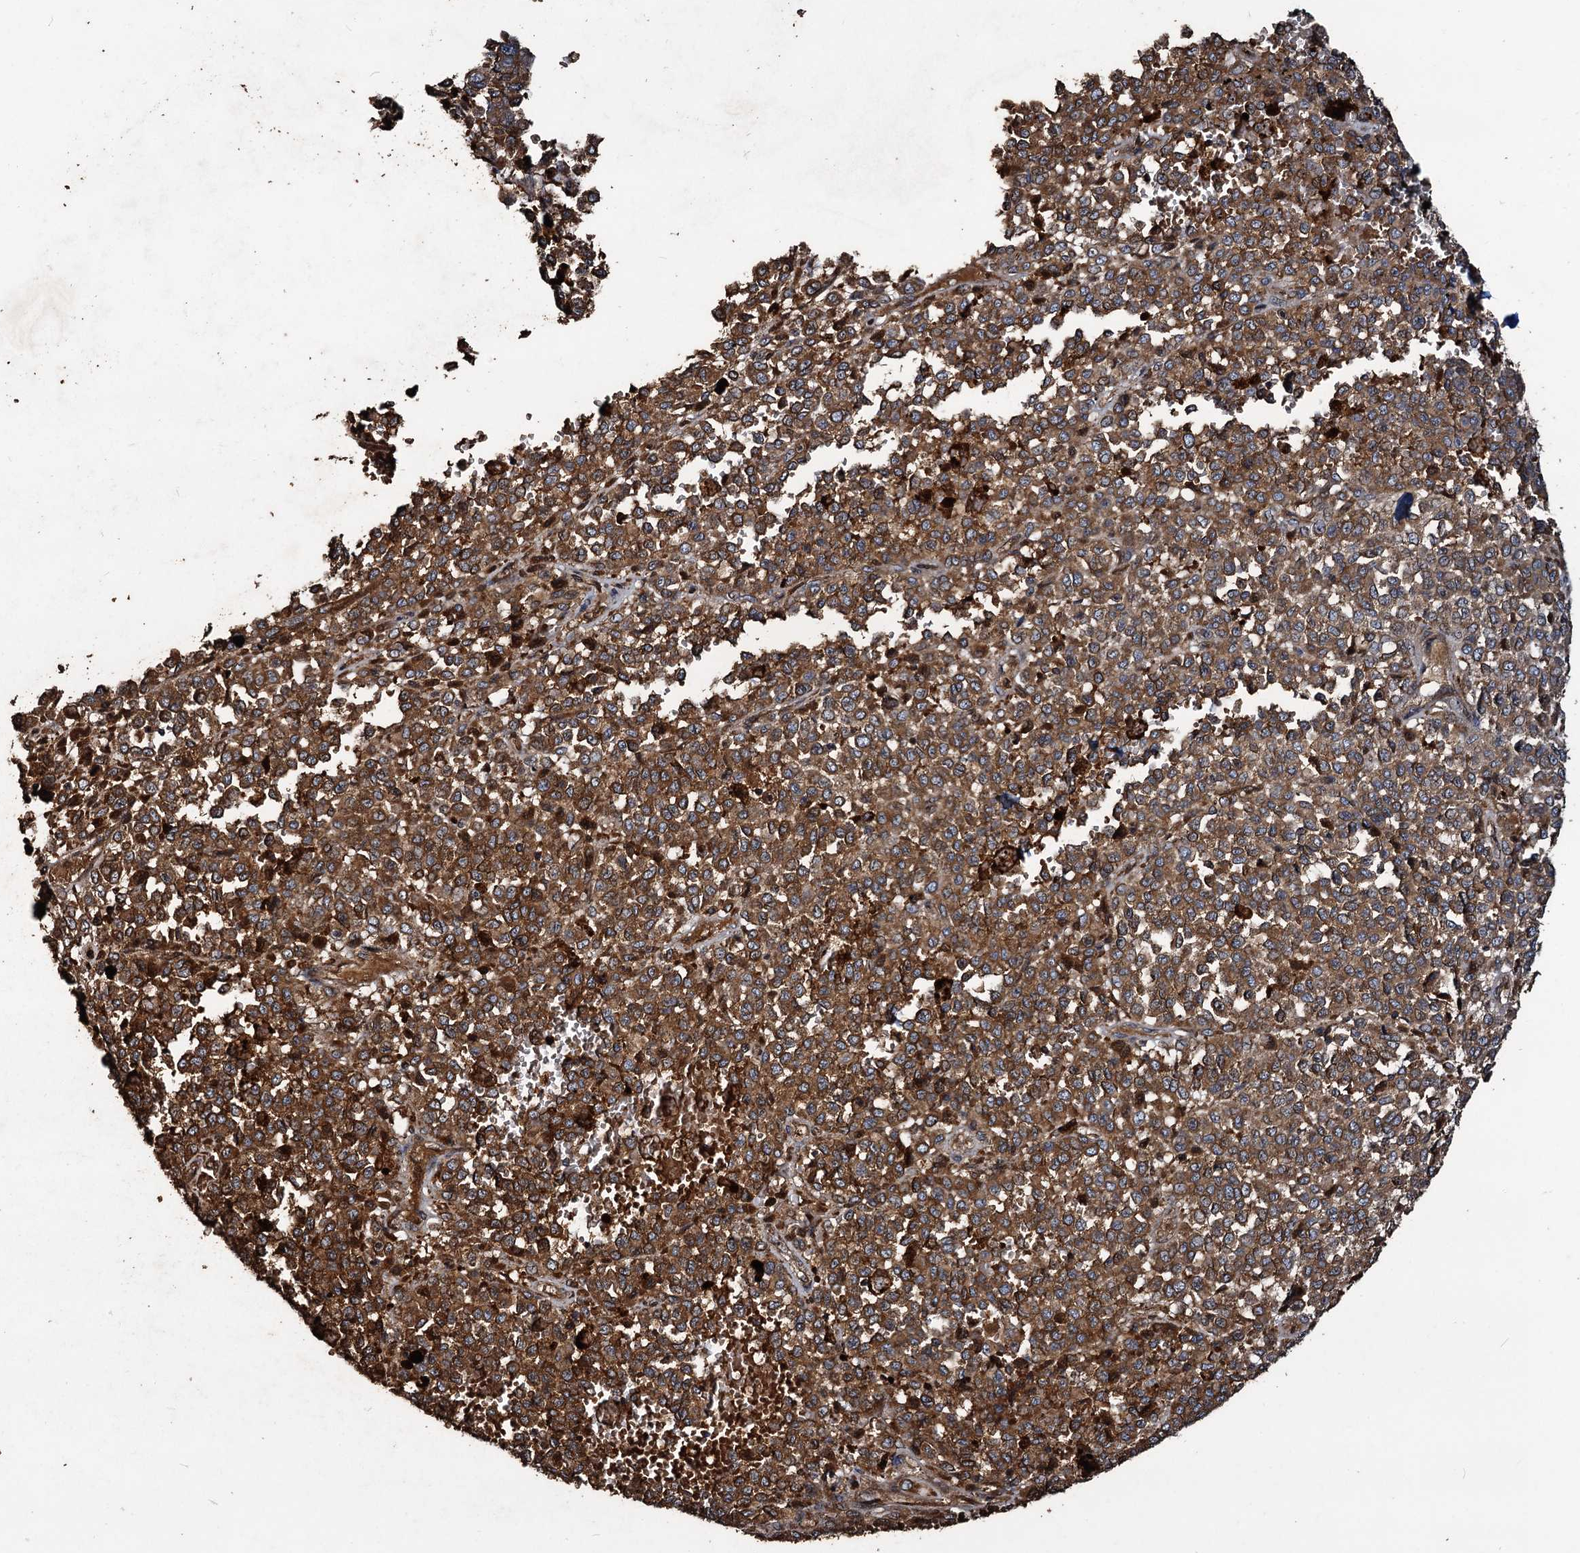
{"staining": {"intensity": "moderate", "quantity": ">75%", "location": "cytoplasmic/membranous"}, "tissue": "melanoma", "cell_type": "Tumor cells", "image_type": "cancer", "snomed": [{"axis": "morphology", "description": "Malignant melanoma, Metastatic site"}, {"axis": "topography", "description": "Pancreas"}], "caption": "A high-resolution photomicrograph shows immunohistochemistry staining of malignant melanoma (metastatic site), which reveals moderate cytoplasmic/membranous expression in approximately >75% of tumor cells.", "gene": "NOTCH2NLA", "patient": {"sex": "female", "age": 30}}